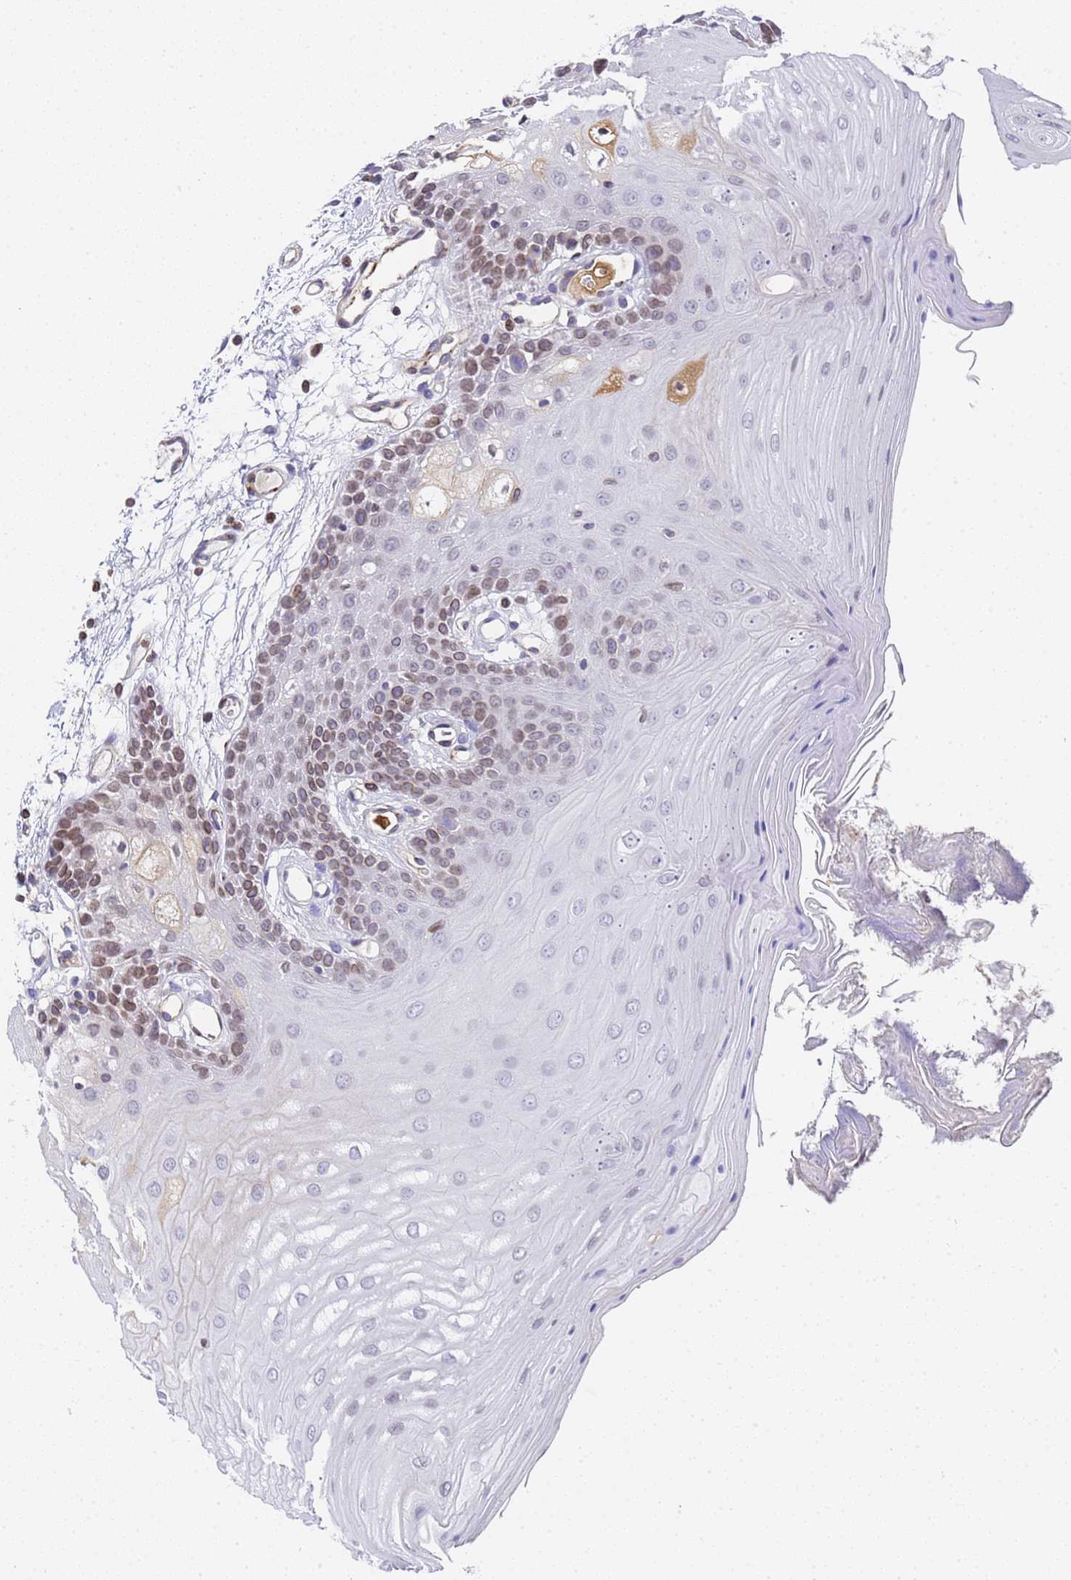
{"staining": {"intensity": "moderate", "quantity": "<25%", "location": "cytoplasmic/membranous,nuclear"}, "tissue": "oral mucosa", "cell_type": "Squamous epithelial cells", "image_type": "normal", "snomed": [{"axis": "morphology", "description": "Normal tissue, NOS"}, {"axis": "topography", "description": "Oral tissue"}, {"axis": "topography", "description": "Tounge, NOS"}], "caption": "Immunohistochemistry (IHC) of benign human oral mucosa displays low levels of moderate cytoplasmic/membranous,nuclear positivity in about <25% of squamous epithelial cells.", "gene": "IGFBP7", "patient": {"sex": "female", "age": 73}}